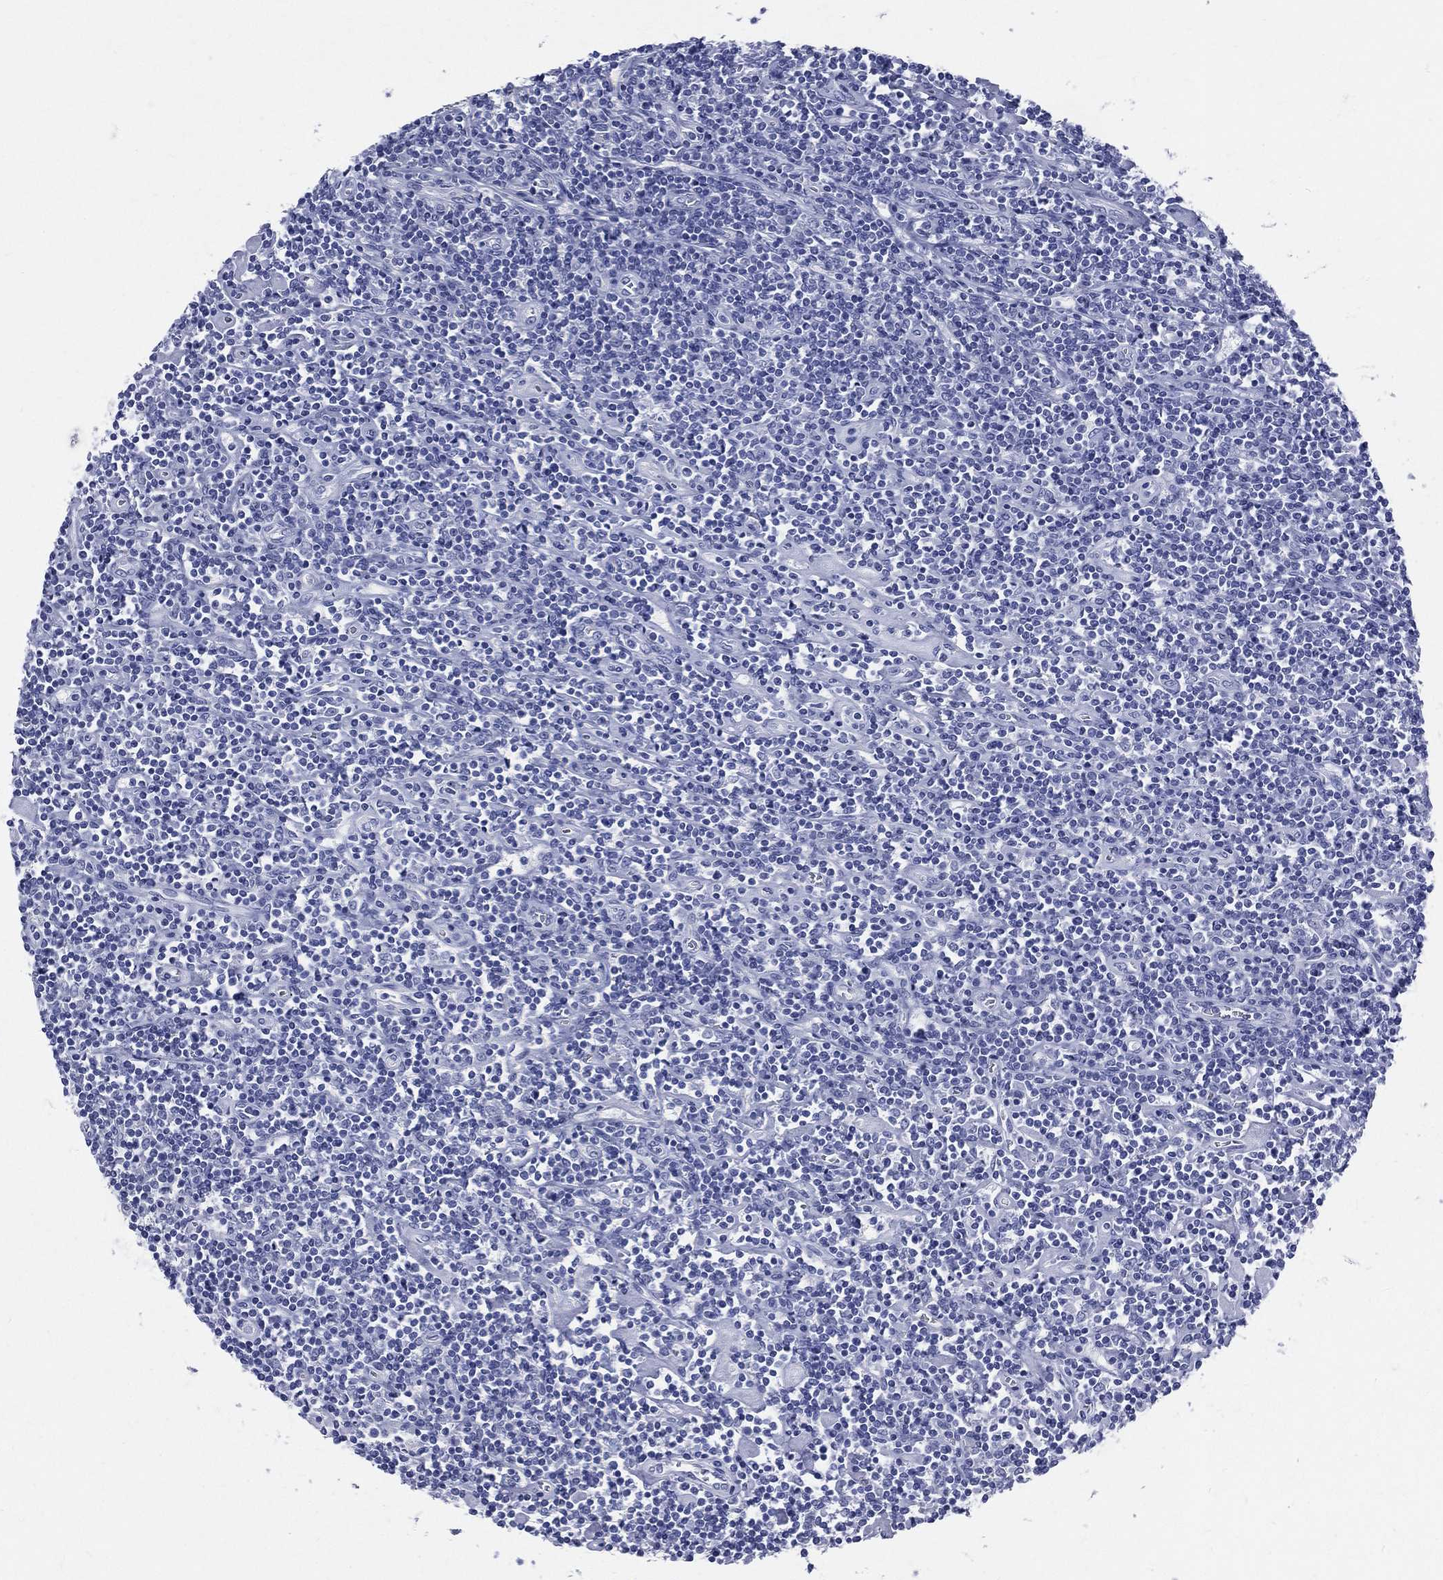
{"staining": {"intensity": "negative", "quantity": "none", "location": "none"}, "tissue": "lymphoma", "cell_type": "Tumor cells", "image_type": "cancer", "snomed": [{"axis": "morphology", "description": "Hodgkin's disease, NOS"}, {"axis": "topography", "description": "Lymph node"}], "caption": "Human lymphoma stained for a protein using IHC shows no staining in tumor cells.", "gene": "CYLC1", "patient": {"sex": "male", "age": 40}}